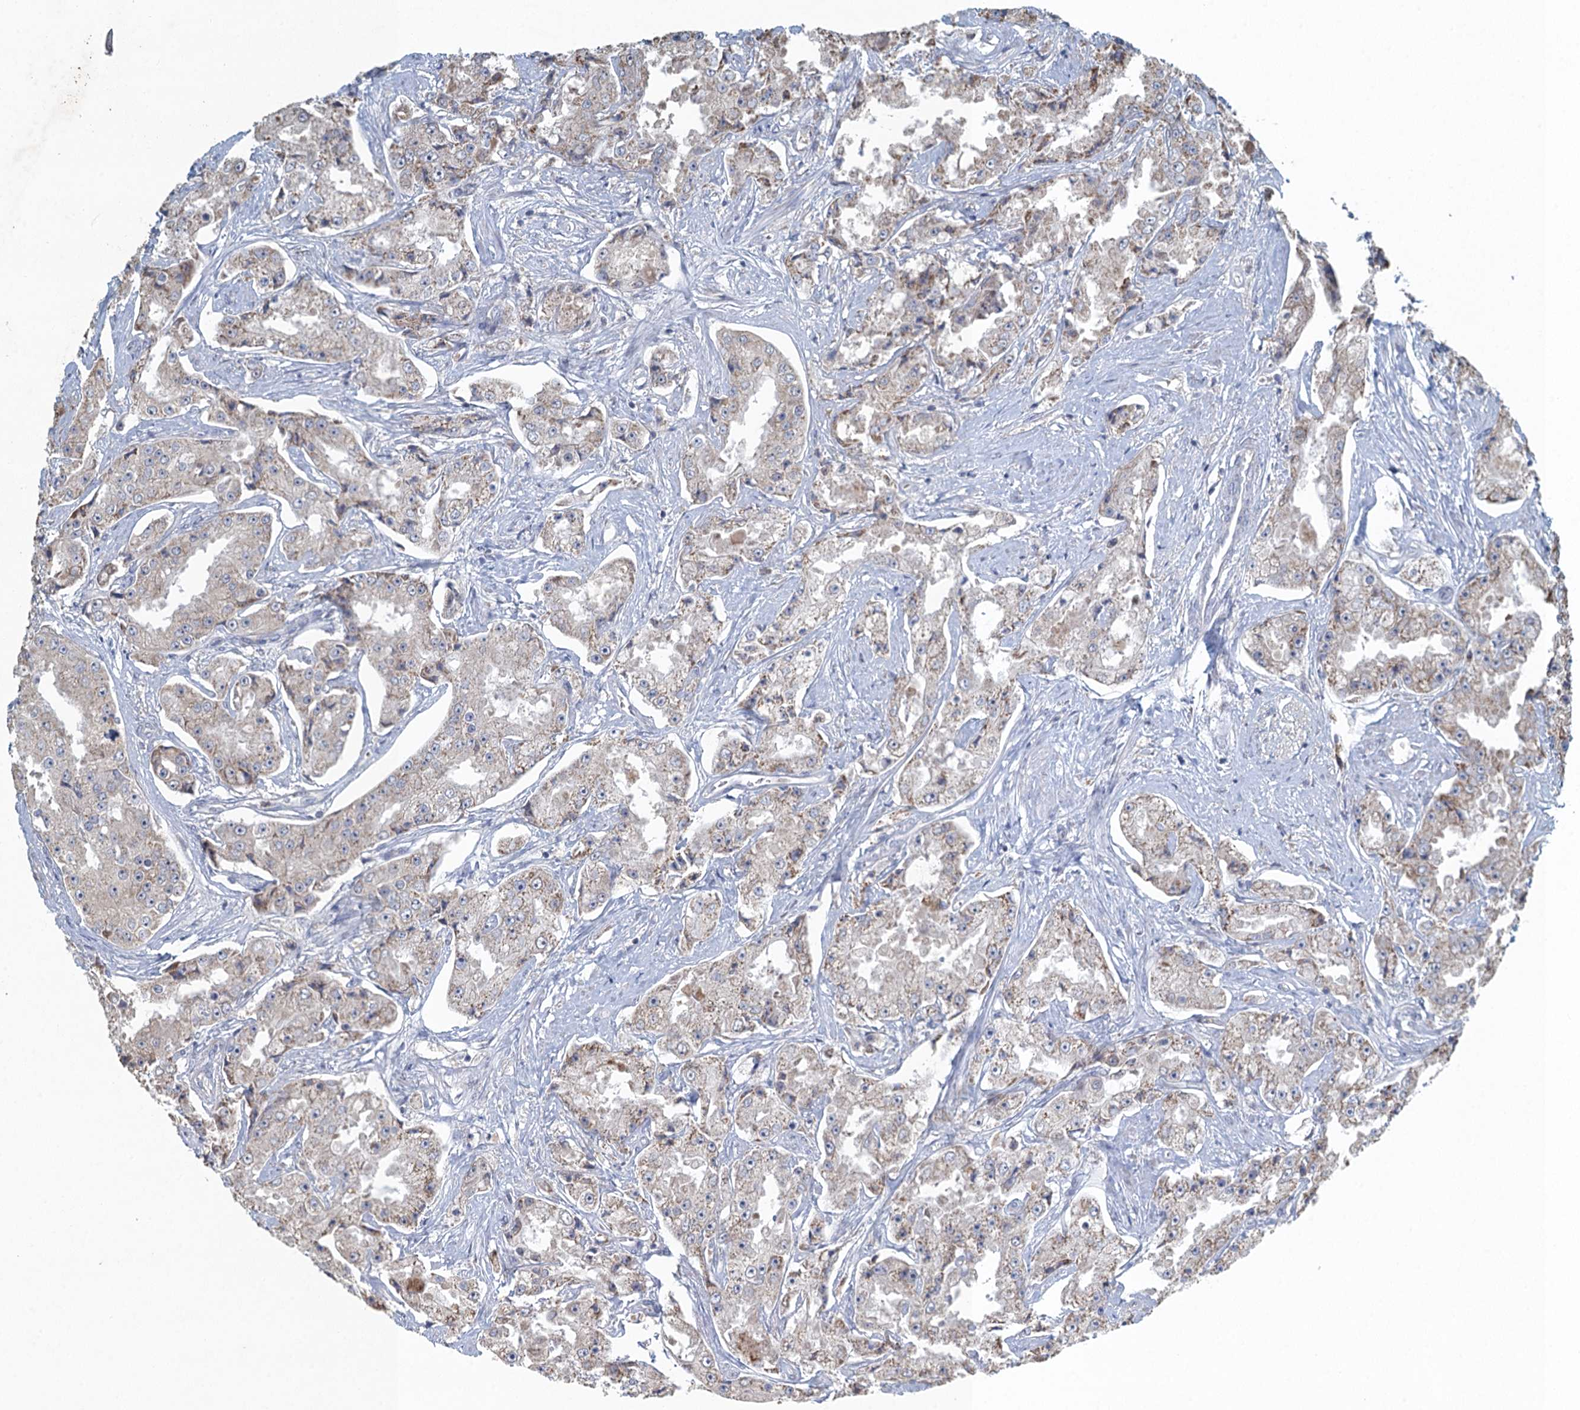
{"staining": {"intensity": "weak", "quantity": "<25%", "location": "cytoplasmic/membranous"}, "tissue": "prostate cancer", "cell_type": "Tumor cells", "image_type": "cancer", "snomed": [{"axis": "morphology", "description": "Adenocarcinoma, High grade"}, {"axis": "topography", "description": "Prostate"}], "caption": "Immunohistochemical staining of adenocarcinoma (high-grade) (prostate) shows no significant positivity in tumor cells. (Immunohistochemistry (ihc), brightfield microscopy, high magnification).", "gene": "TEX35", "patient": {"sex": "male", "age": 73}}